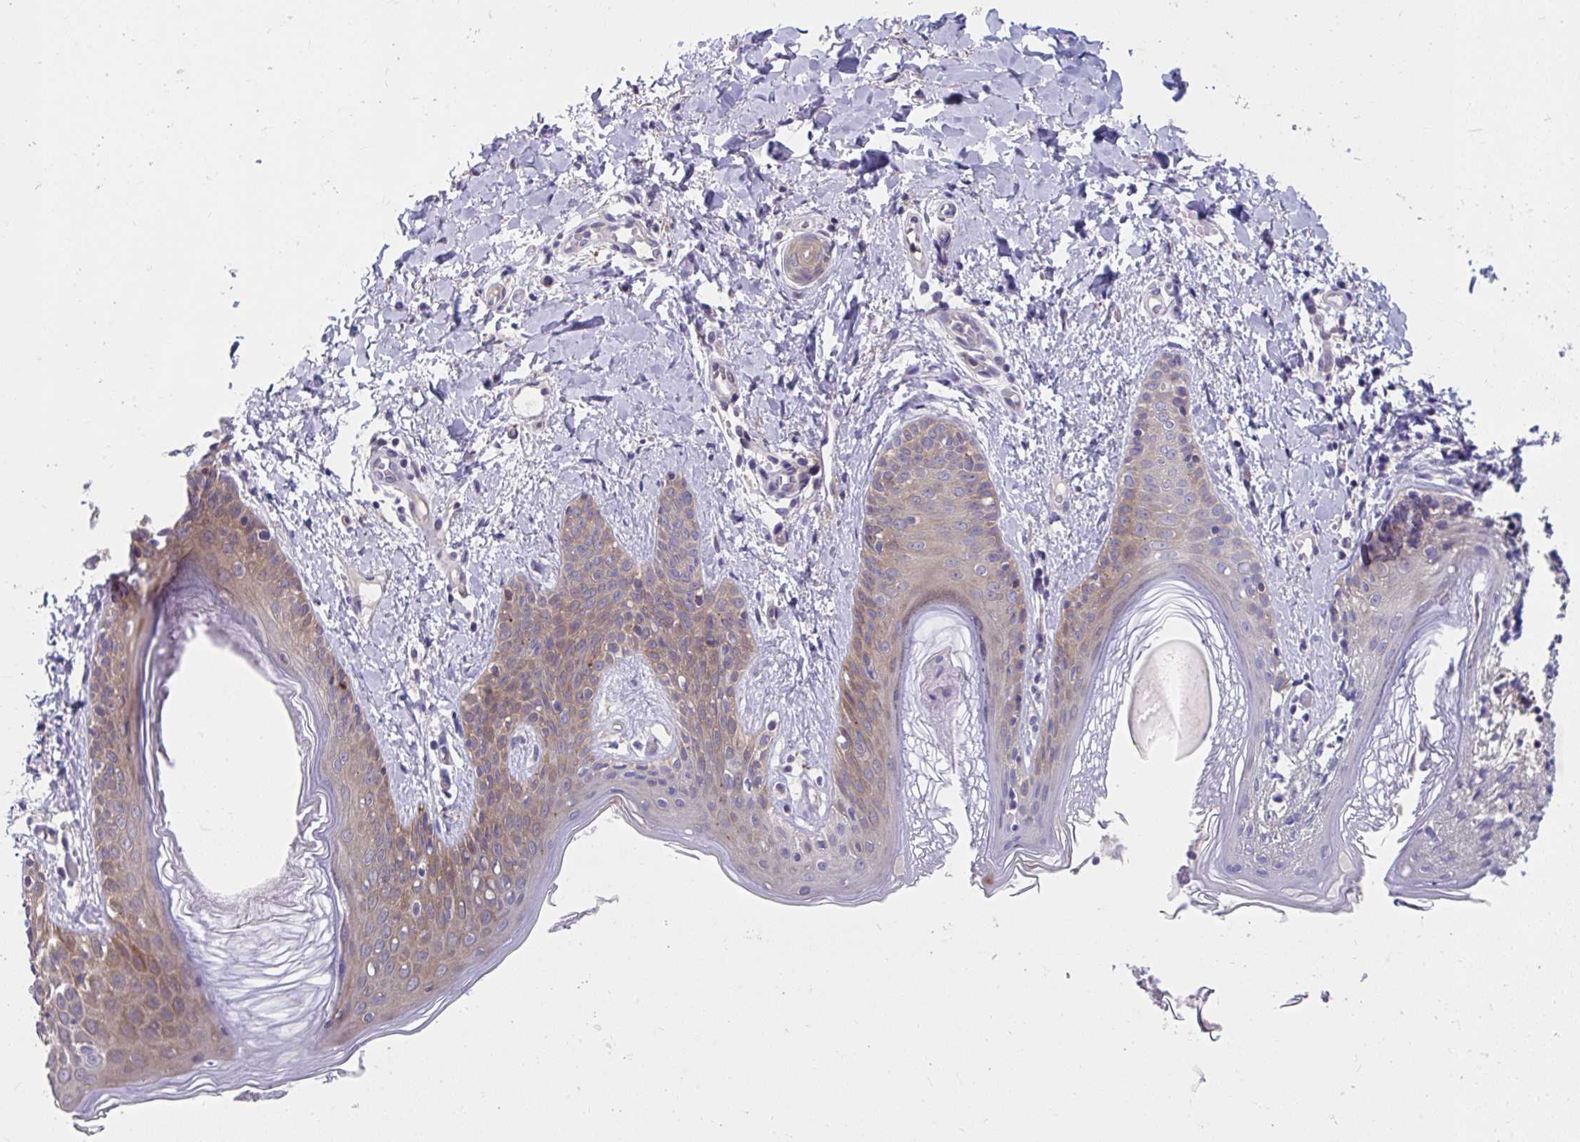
{"staining": {"intensity": "weak", "quantity": "25%-75%", "location": "cytoplasmic/membranous"}, "tissue": "skin", "cell_type": "Fibroblasts", "image_type": "normal", "snomed": [{"axis": "morphology", "description": "Normal tissue, NOS"}, {"axis": "topography", "description": "Skin"}], "caption": "Immunohistochemical staining of unremarkable human skin exhibits 25%-75% levels of weak cytoplasmic/membranous protein expression in about 25%-75% of fibroblasts. Nuclei are stained in blue.", "gene": "PCDHB7", "patient": {"sex": "male", "age": 16}}